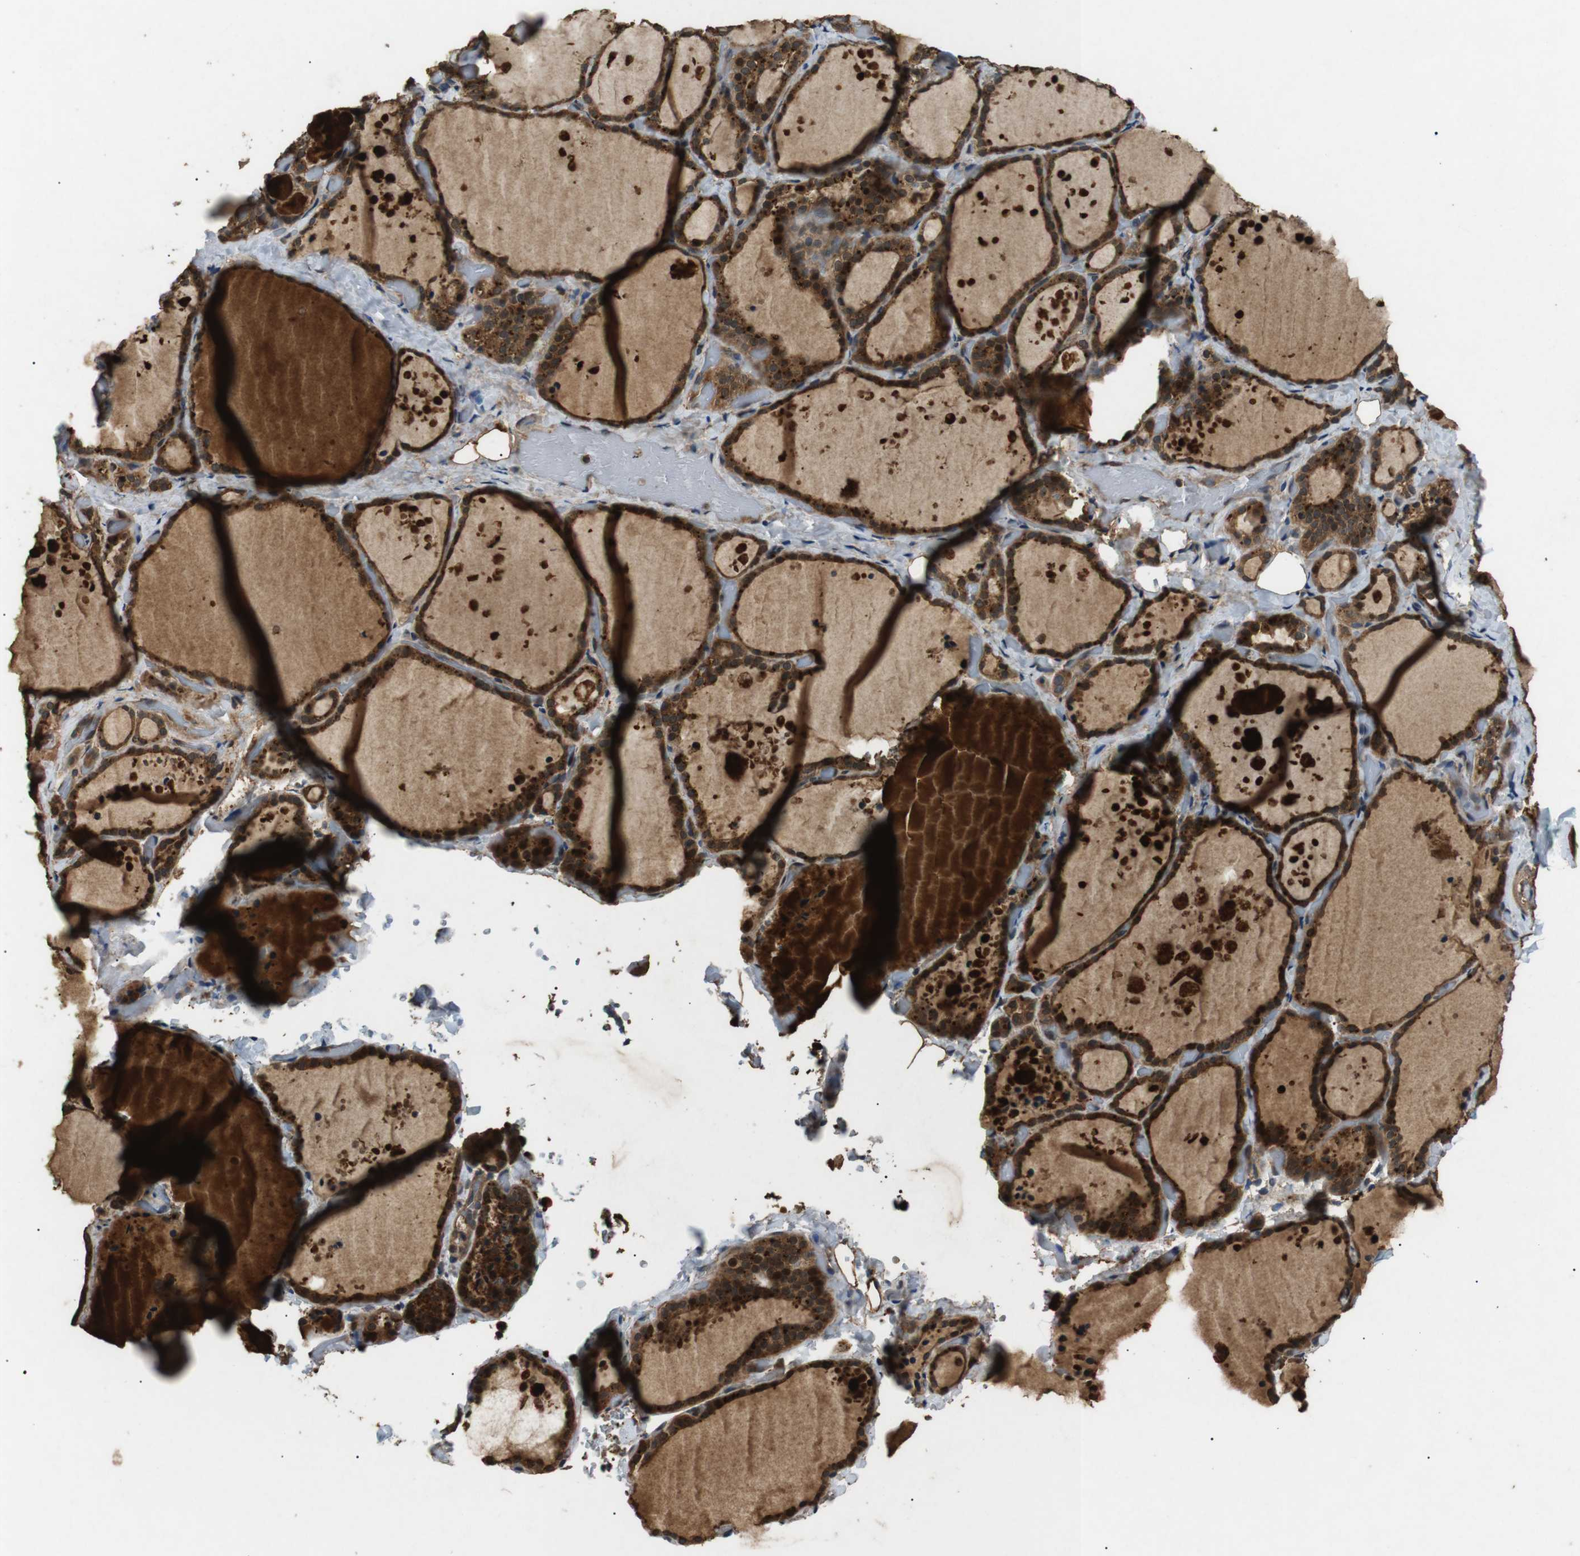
{"staining": {"intensity": "strong", "quantity": ">75%", "location": "cytoplasmic/membranous"}, "tissue": "thyroid gland", "cell_type": "Glandular cells", "image_type": "normal", "snomed": [{"axis": "morphology", "description": "Normal tissue, NOS"}, {"axis": "topography", "description": "Thyroid gland"}], "caption": "Thyroid gland stained for a protein exhibits strong cytoplasmic/membranous positivity in glandular cells. The staining was performed using DAB to visualize the protein expression in brown, while the nuclei were stained in blue with hematoxylin (Magnification: 20x).", "gene": "TBC1D15", "patient": {"sex": "female", "age": 44}}